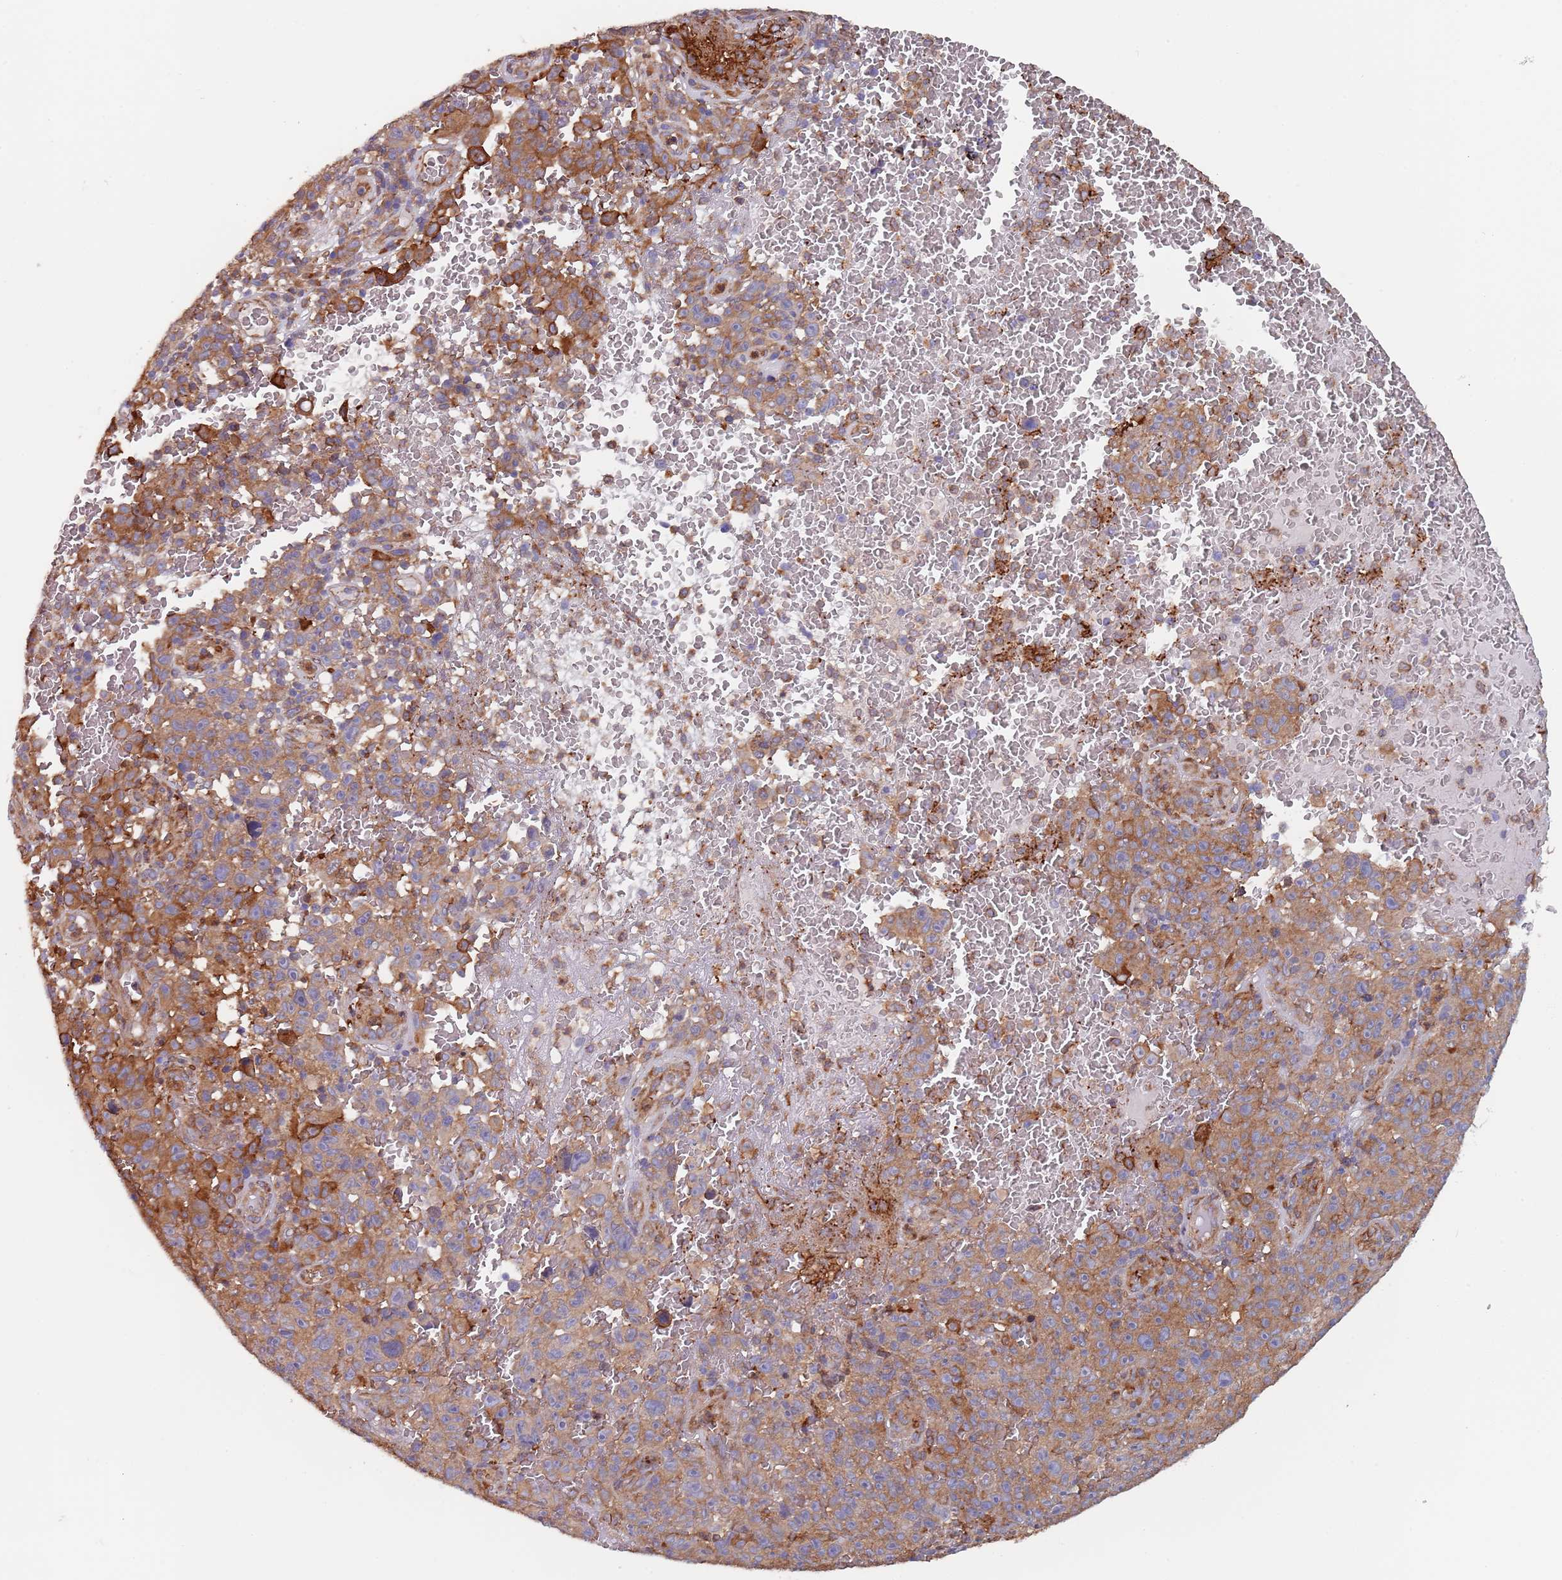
{"staining": {"intensity": "strong", "quantity": ">75%", "location": "cytoplasmic/membranous"}, "tissue": "melanoma", "cell_type": "Tumor cells", "image_type": "cancer", "snomed": [{"axis": "morphology", "description": "Malignant melanoma, NOS"}, {"axis": "topography", "description": "Skin"}], "caption": "A brown stain labels strong cytoplasmic/membranous expression of a protein in human malignant melanoma tumor cells. (Brightfield microscopy of DAB IHC at high magnification).", "gene": "DCUN1D3", "patient": {"sex": "female", "age": 82}}